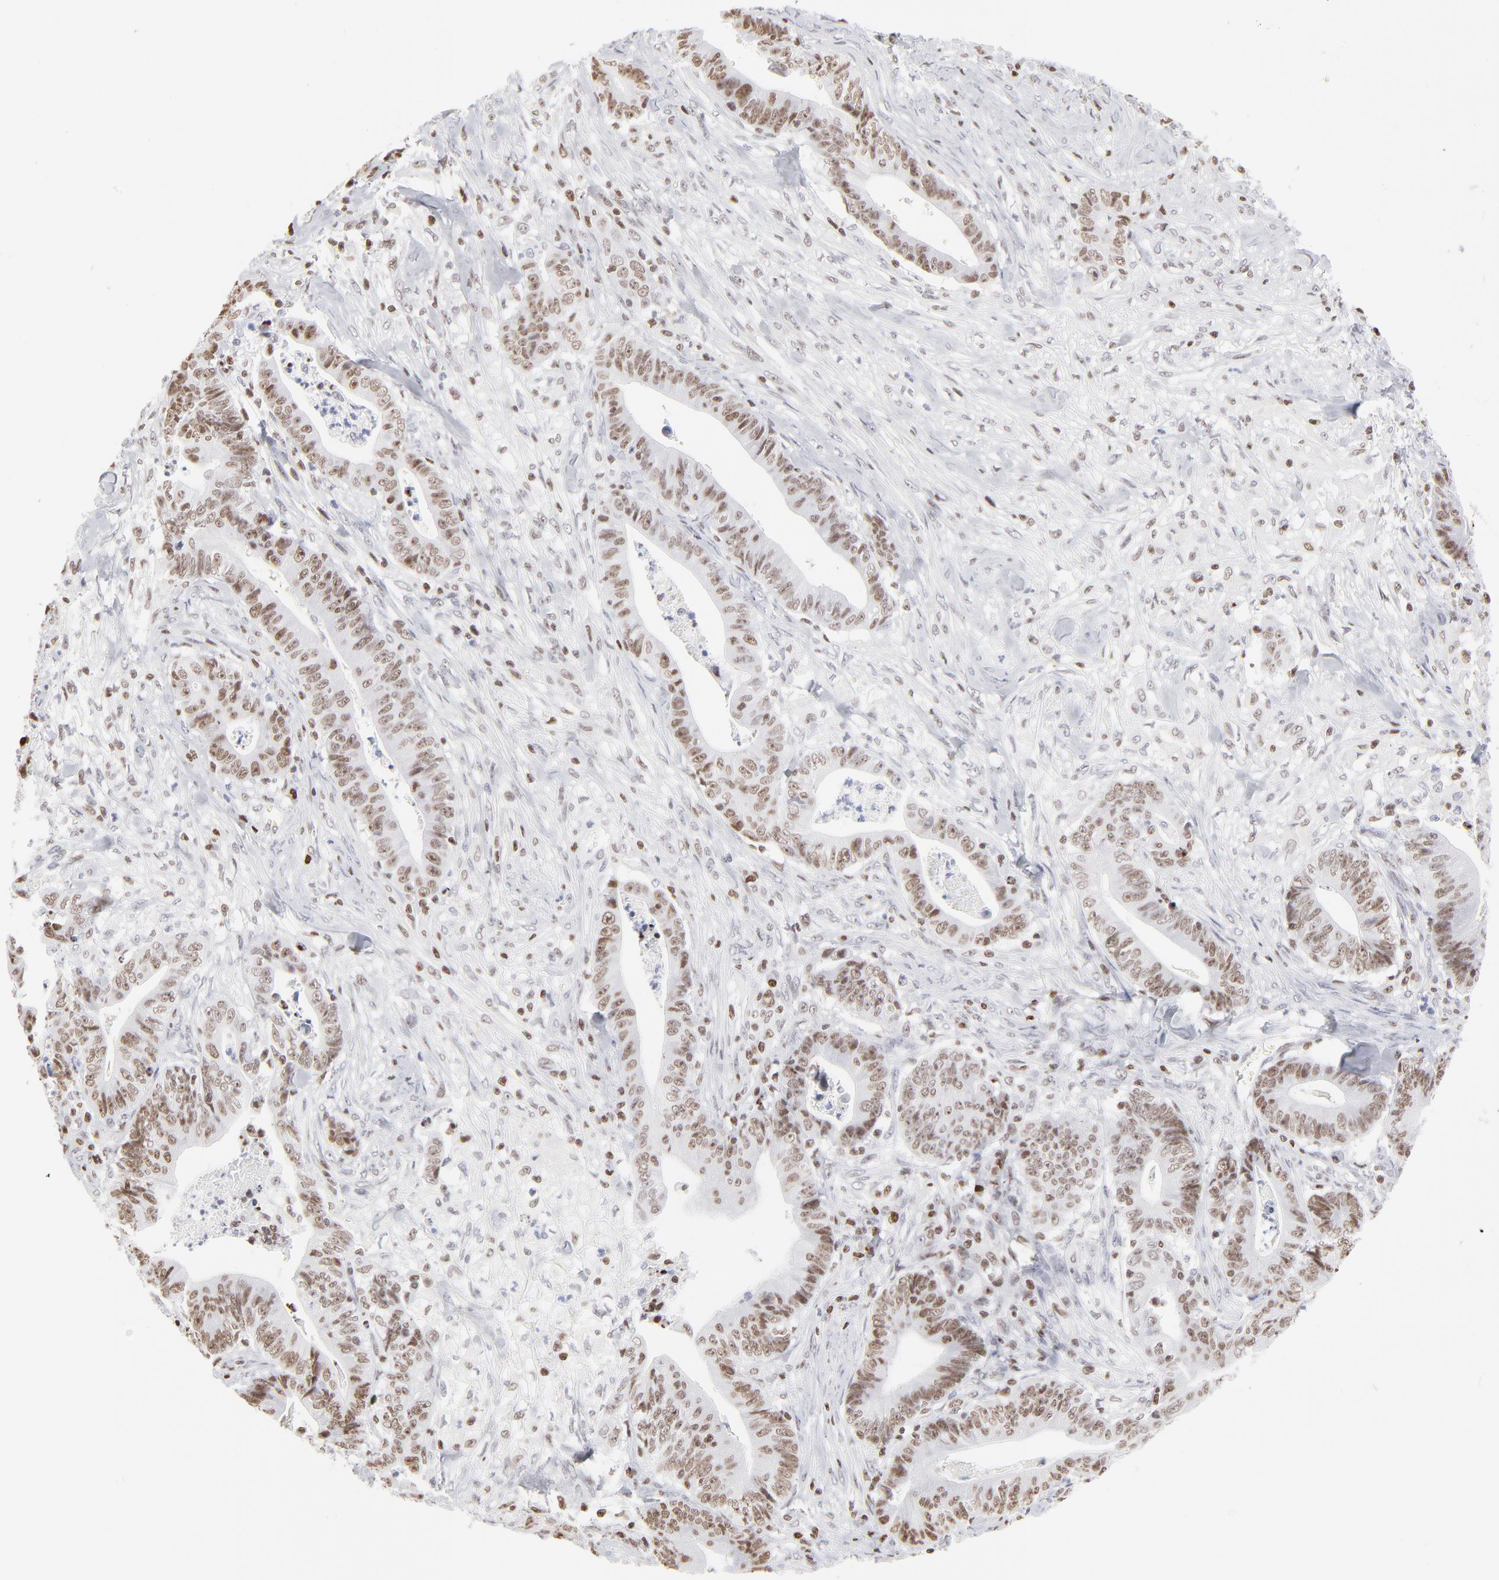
{"staining": {"intensity": "moderate", "quantity": "25%-75%", "location": "nuclear"}, "tissue": "stomach cancer", "cell_type": "Tumor cells", "image_type": "cancer", "snomed": [{"axis": "morphology", "description": "Adenocarcinoma, NOS"}, {"axis": "topography", "description": "Stomach, lower"}], "caption": "Human stomach cancer stained with a brown dye demonstrates moderate nuclear positive positivity in approximately 25%-75% of tumor cells.", "gene": "PARP1", "patient": {"sex": "female", "age": 86}}